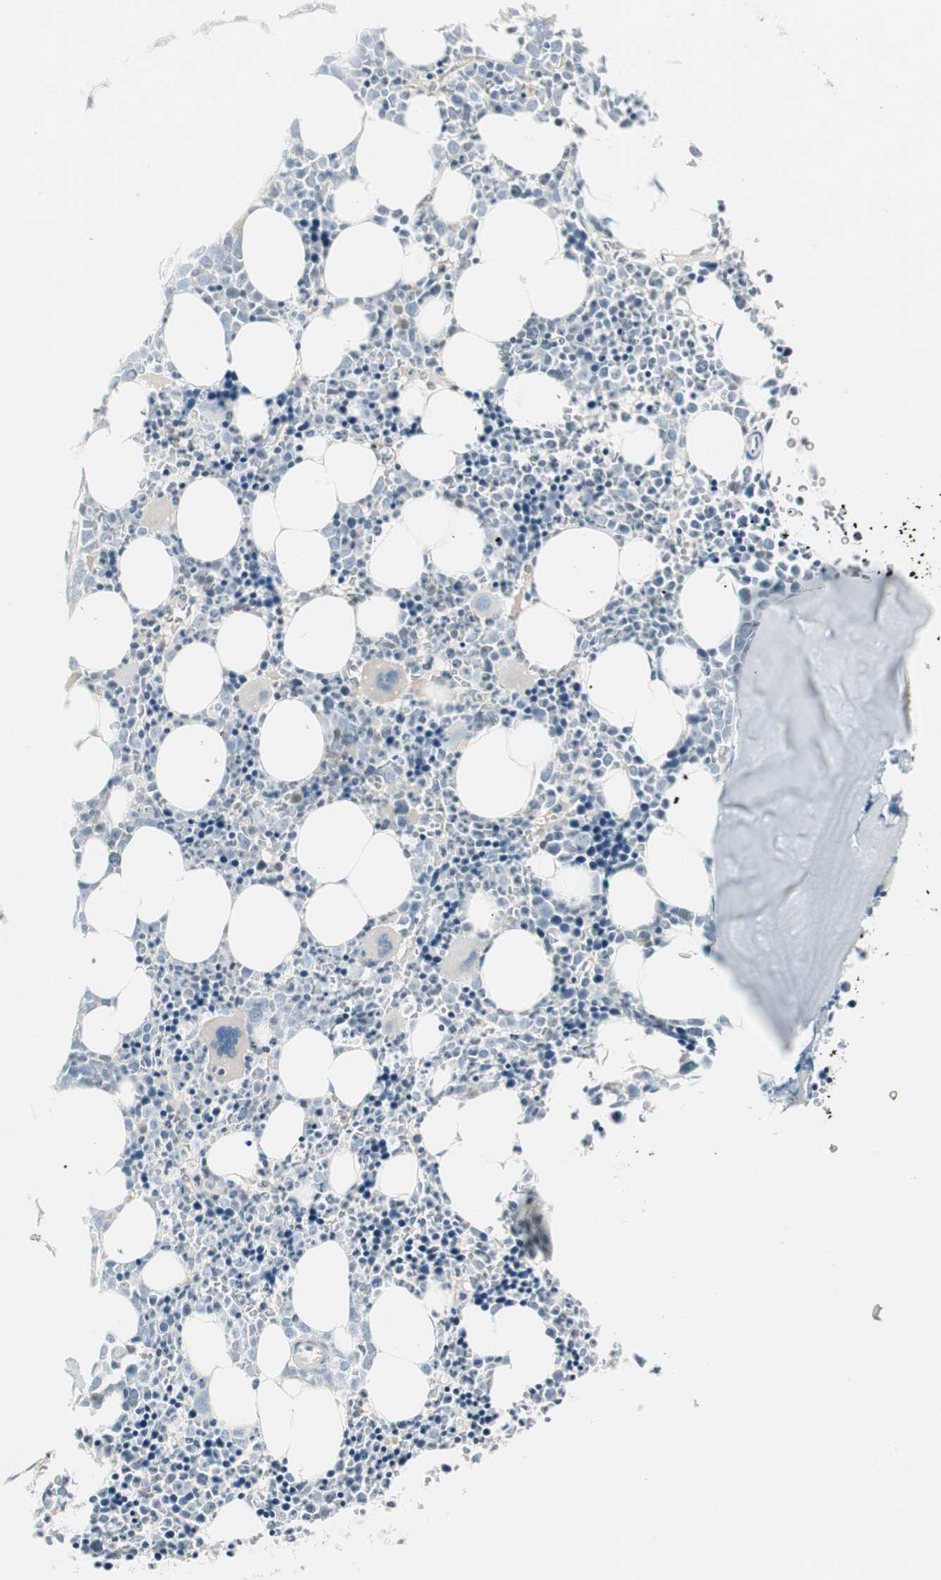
{"staining": {"intensity": "negative", "quantity": "none", "location": "none"}, "tissue": "bone marrow", "cell_type": "Hematopoietic cells", "image_type": "normal", "snomed": [{"axis": "morphology", "description": "Normal tissue, NOS"}, {"axis": "morphology", "description": "Inflammation, NOS"}, {"axis": "topography", "description": "Bone marrow"}], "caption": "DAB immunohistochemical staining of unremarkable human bone marrow exhibits no significant expression in hematopoietic cells.", "gene": "MAP4K4", "patient": {"sex": "female", "age": 17}}